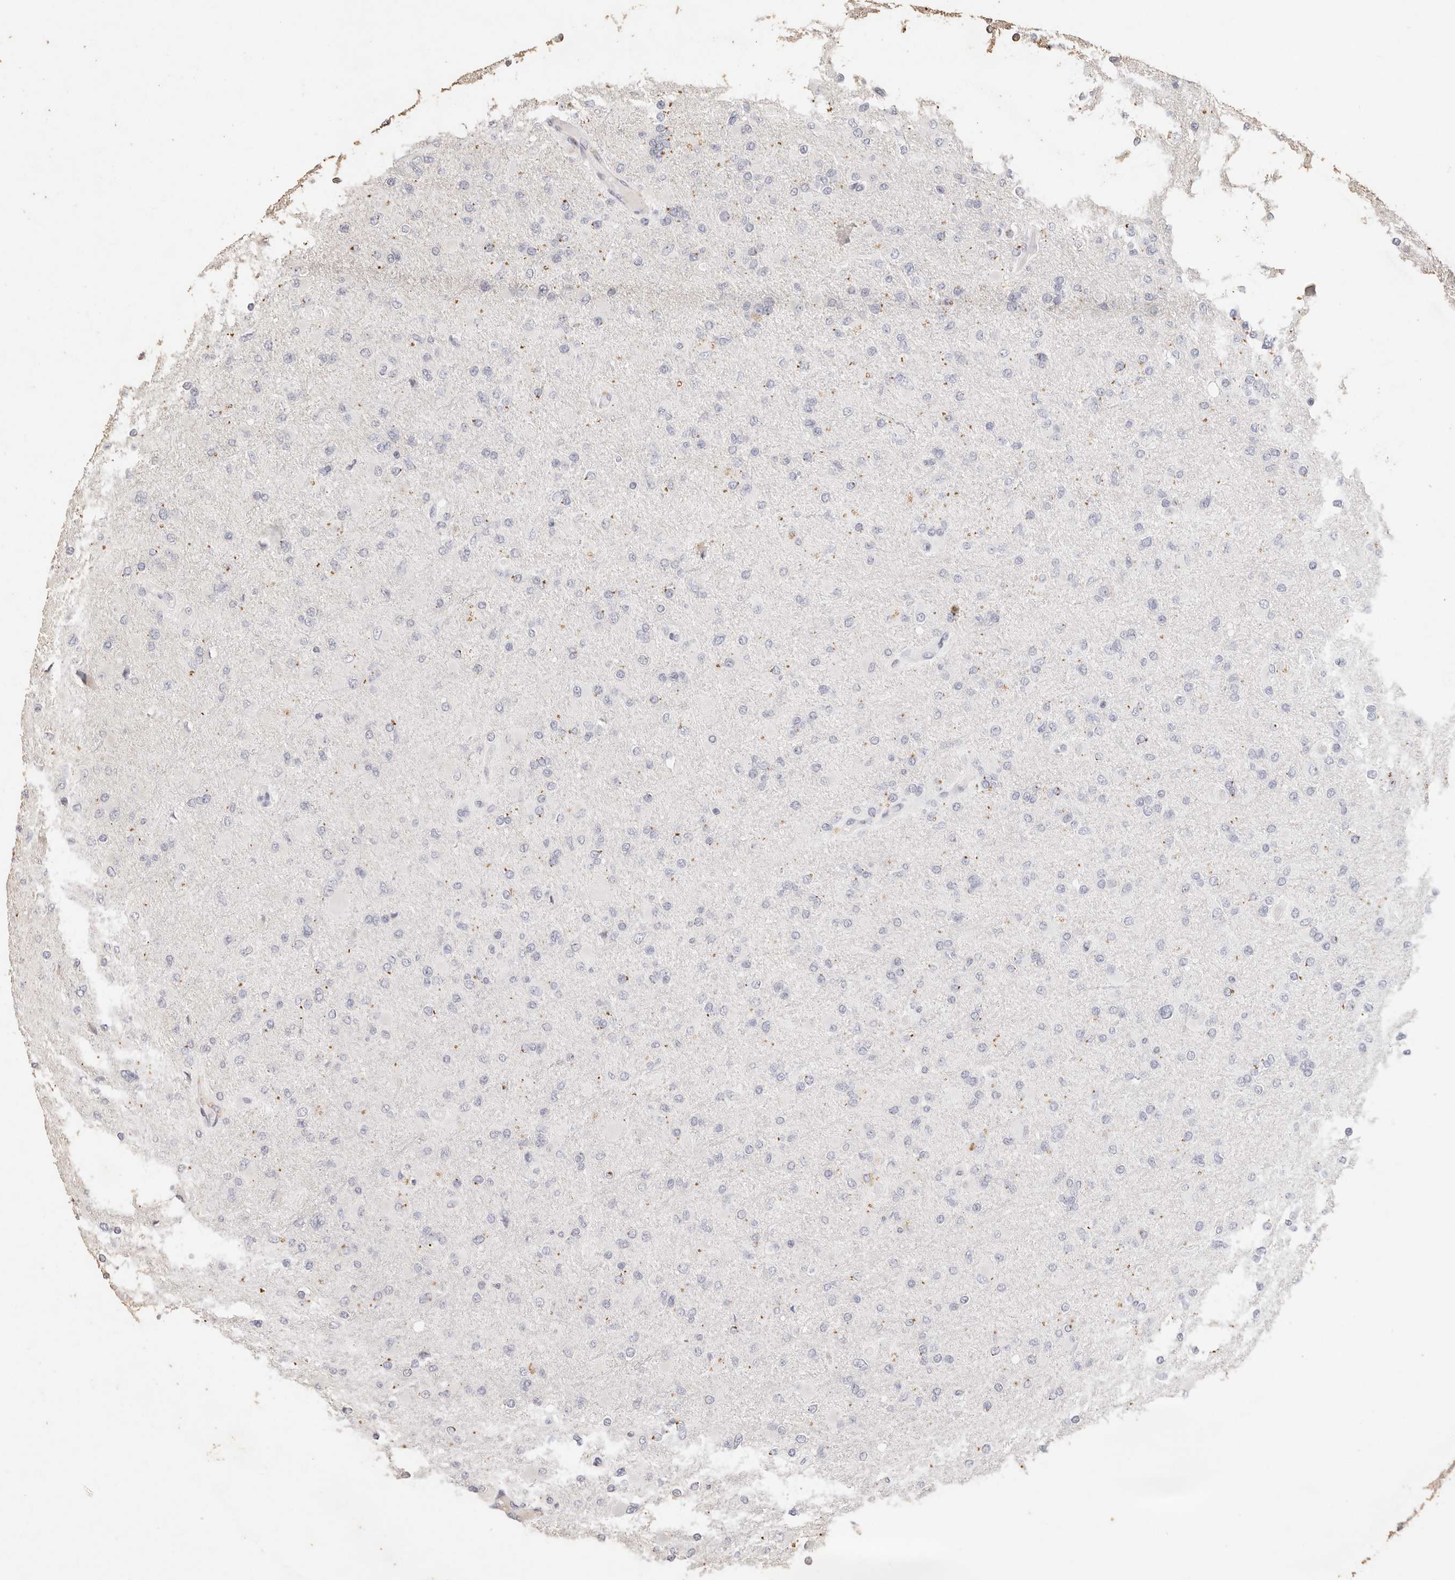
{"staining": {"intensity": "negative", "quantity": "none", "location": "none"}, "tissue": "glioma", "cell_type": "Tumor cells", "image_type": "cancer", "snomed": [{"axis": "morphology", "description": "Glioma, malignant, High grade"}, {"axis": "topography", "description": "Cerebral cortex"}], "caption": "Malignant glioma (high-grade) was stained to show a protein in brown. There is no significant expression in tumor cells.", "gene": "KIF9", "patient": {"sex": "female", "age": 36}}